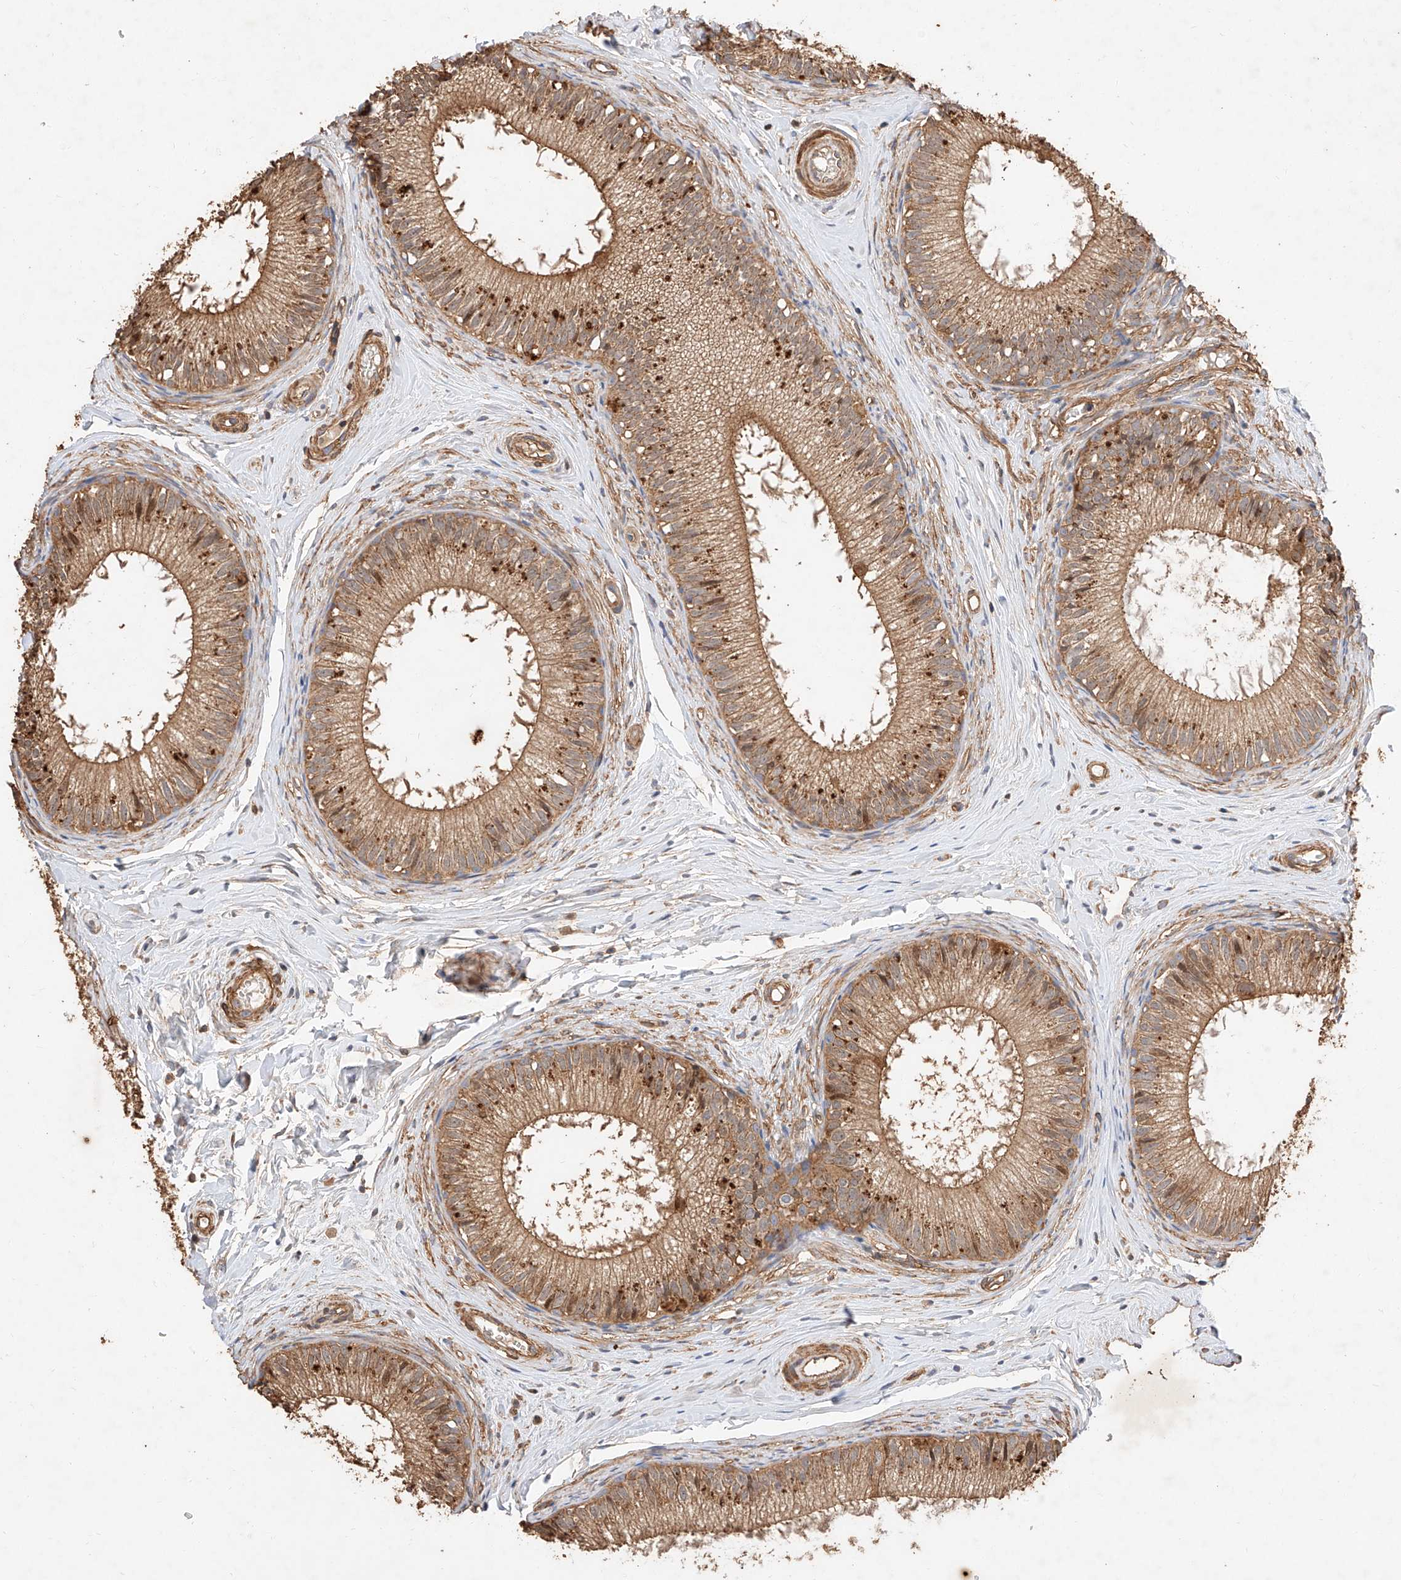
{"staining": {"intensity": "moderate", "quantity": ">75%", "location": "cytoplasmic/membranous"}, "tissue": "epididymis", "cell_type": "Glandular cells", "image_type": "normal", "snomed": [{"axis": "morphology", "description": "Normal tissue, NOS"}, {"axis": "topography", "description": "Epididymis"}], "caption": "Immunohistochemistry (IHC) staining of unremarkable epididymis, which displays medium levels of moderate cytoplasmic/membranous positivity in about >75% of glandular cells indicating moderate cytoplasmic/membranous protein positivity. The staining was performed using DAB (brown) for protein detection and nuclei were counterstained in hematoxylin (blue).", "gene": "GHDC", "patient": {"sex": "male", "age": 34}}